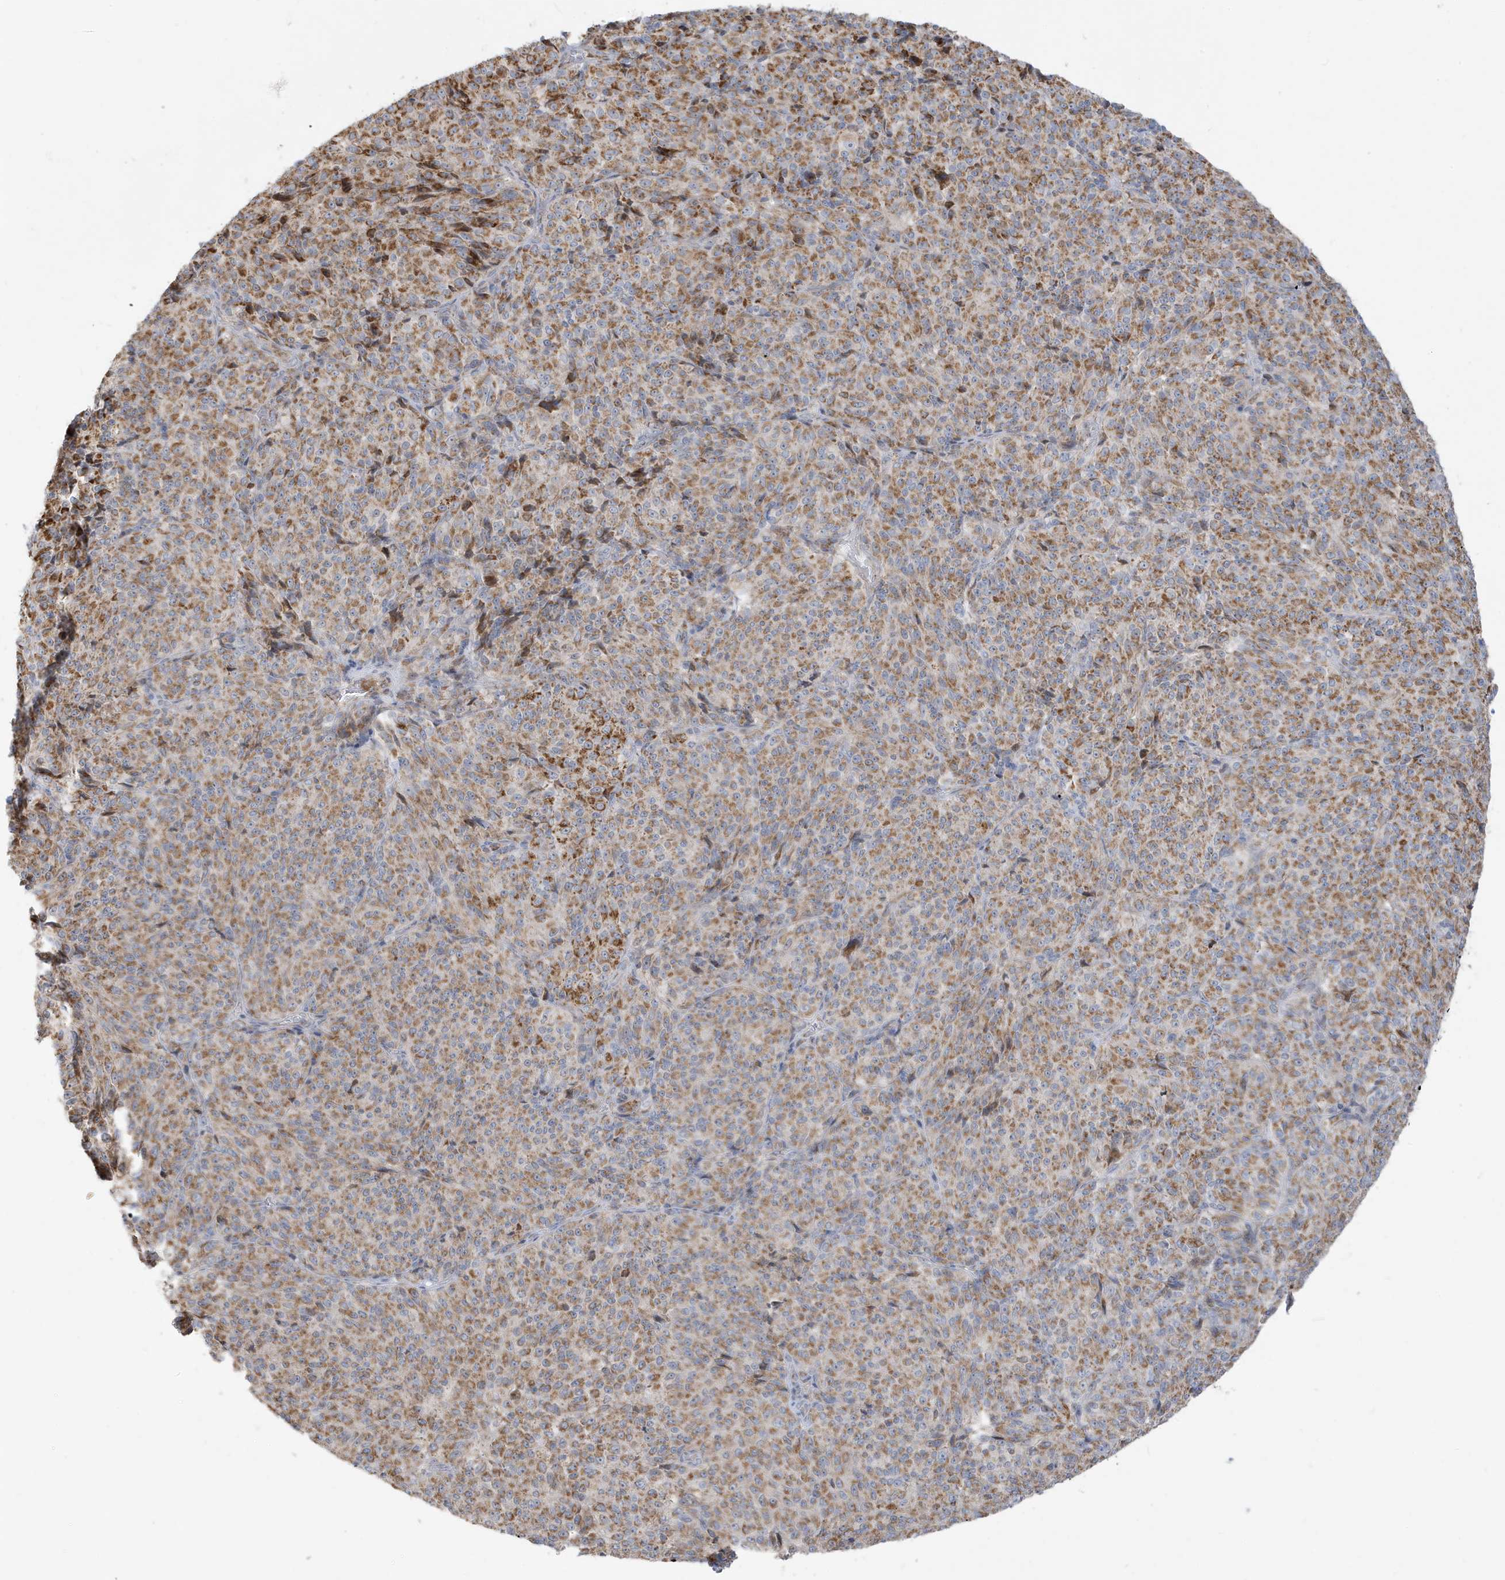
{"staining": {"intensity": "moderate", "quantity": ">75%", "location": "cytoplasmic/membranous"}, "tissue": "melanoma", "cell_type": "Tumor cells", "image_type": "cancer", "snomed": [{"axis": "morphology", "description": "Malignant melanoma, Metastatic site"}, {"axis": "topography", "description": "Brain"}], "caption": "An image of human malignant melanoma (metastatic site) stained for a protein demonstrates moderate cytoplasmic/membranous brown staining in tumor cells. Using DAB (brown) and hematoxylin (blue) stains, captured at high magnification using brightfield microscopy.", "gene": "IFT57", "patient": {"sex": "female", "age": 56}}